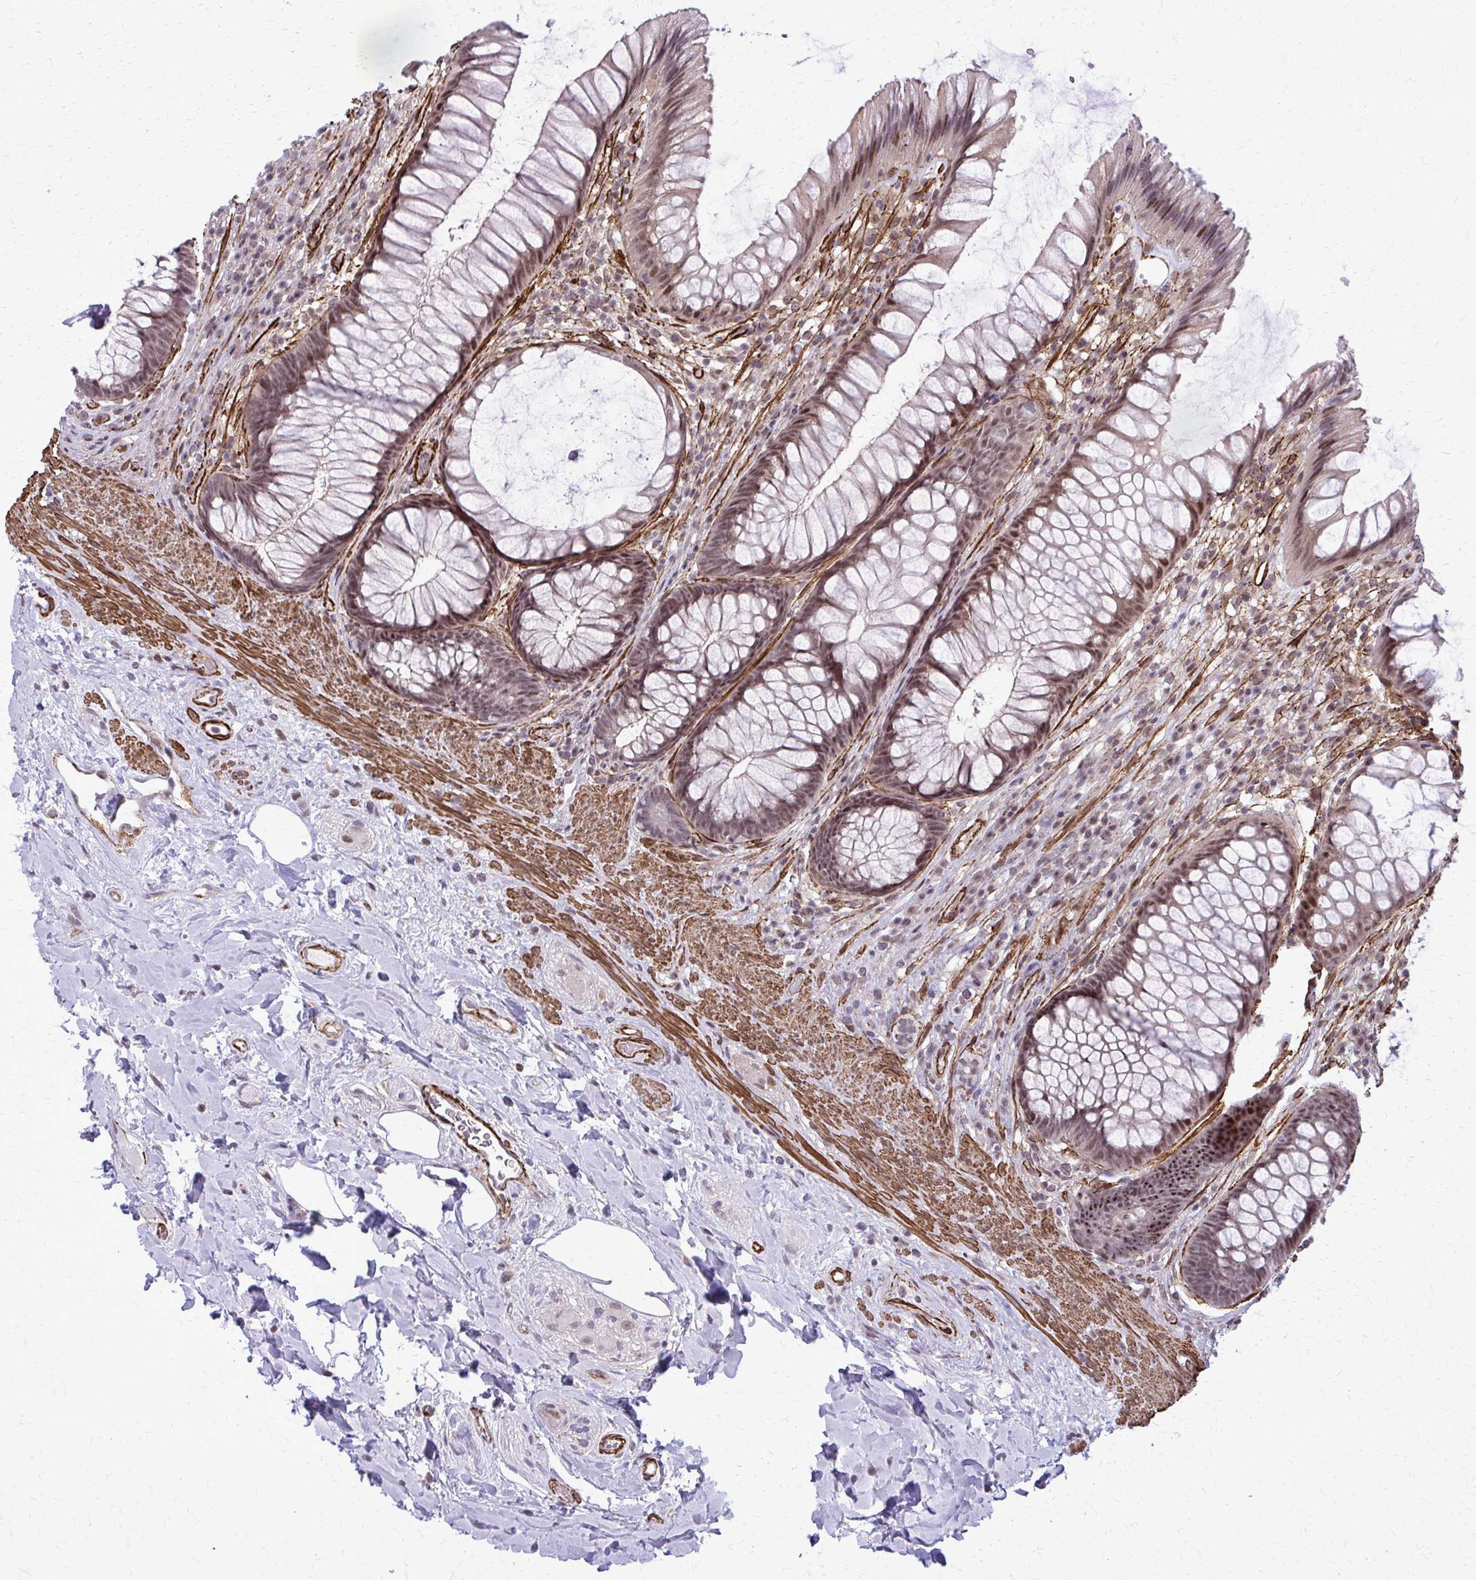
{"staining": {"intensity": "moderate", "quantity": ">75%", "location": "nuclear"}, "tissue": "rectum", "cell_type": "Glandular cells", "image_type": "normal", "snomed": [{"axis": "morphology", "description": "Normal tissue, NOS"}, {"axis": "topography", "description": "Rectum"}], "caption": "This histopathology image demonstrates benign rectum stained with immunohistochemistry (IHC) to label a protein in brown. The nuclear of glandular cells show moderate positivity for the protein. Nuclei are counter-stained blue.", "gene": "NRBF2", "patient": {"sex": "male", "age": 53}}